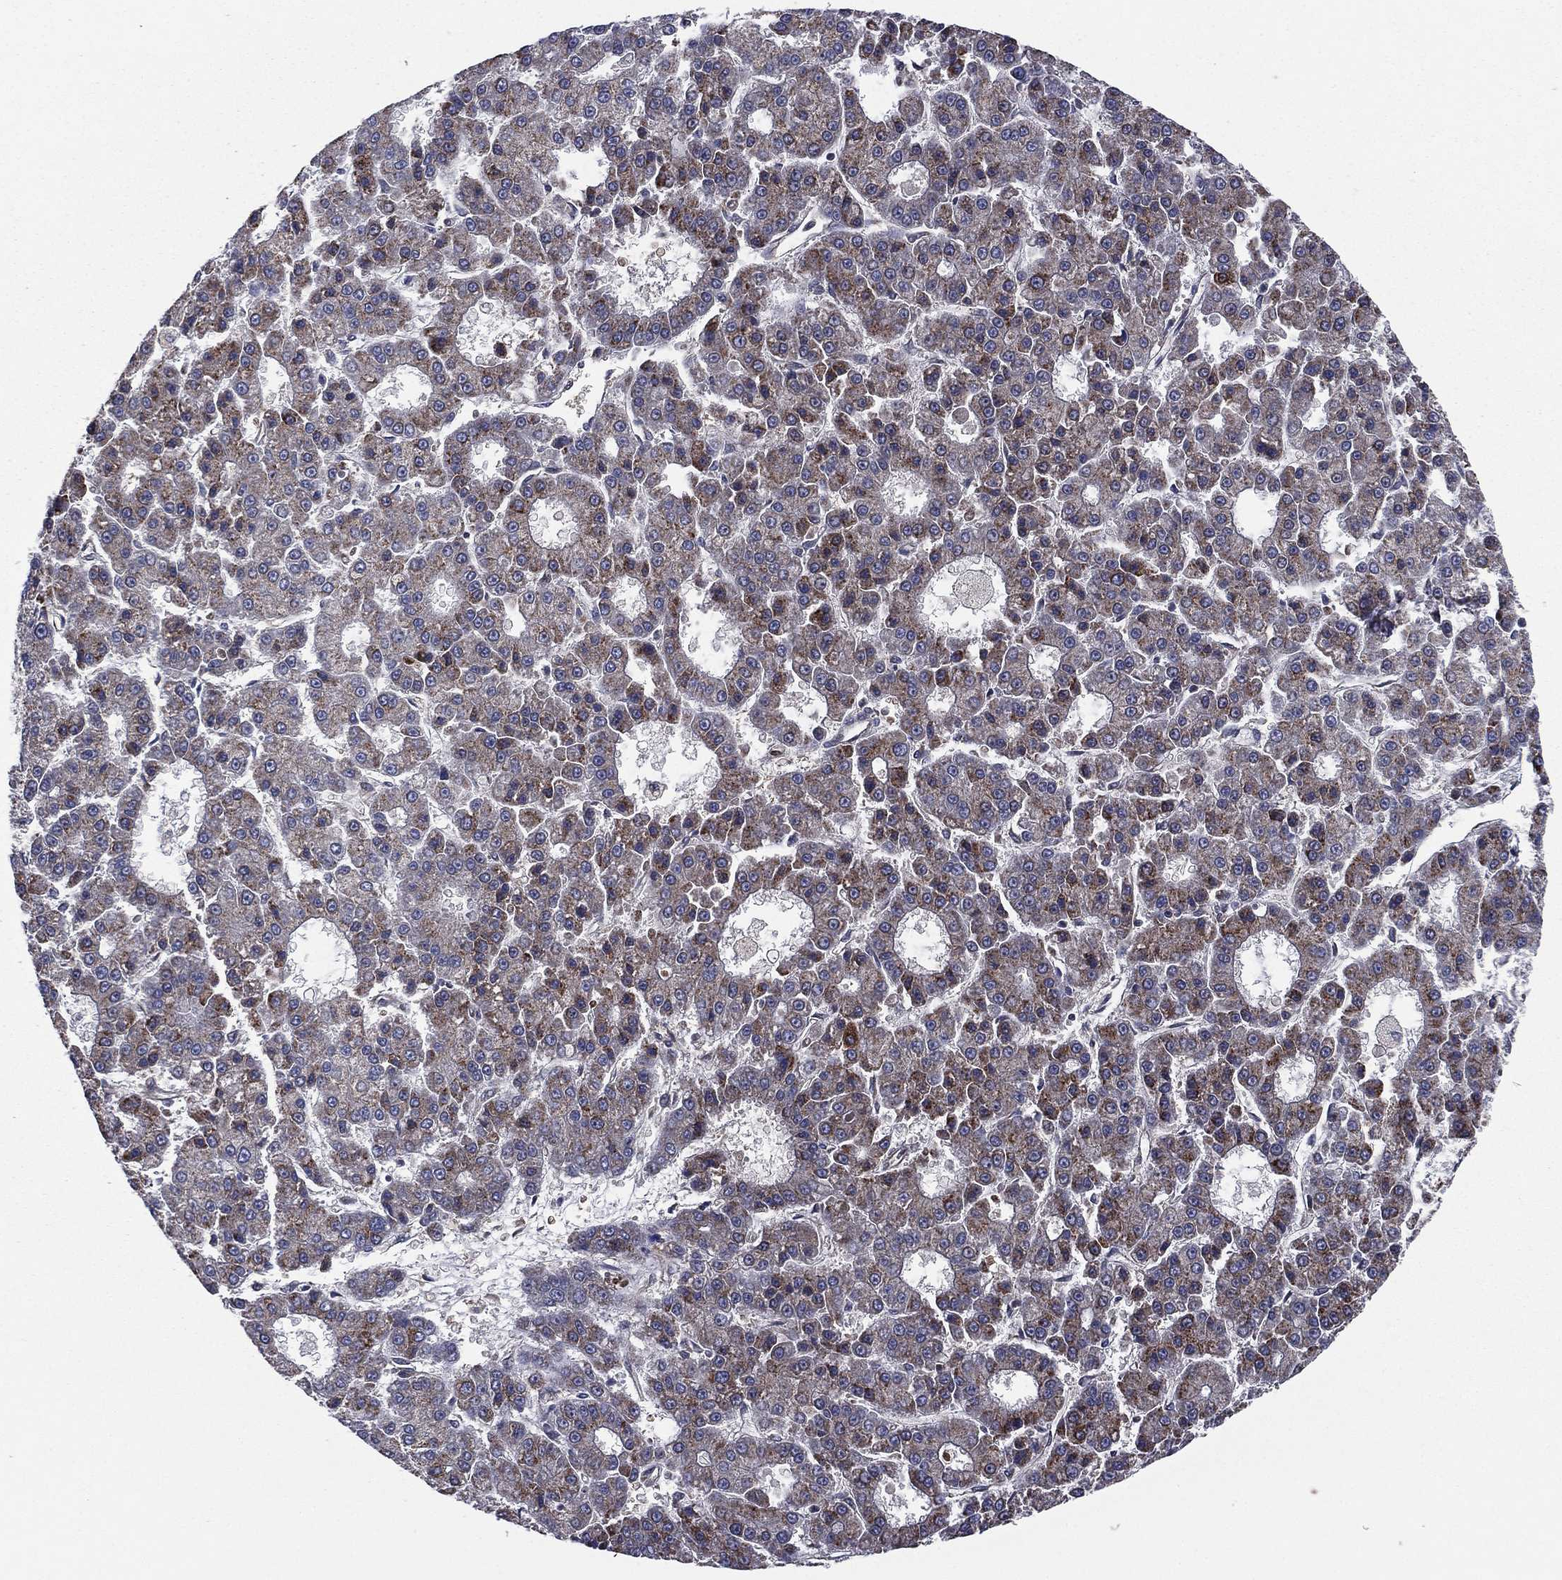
{"staining": {"intensity": "weak", "quantity": "<25%", "location": "cytoplasmic/membranous"}, "tissue": "liver cancer", "cell_type": "Tumor cells", "image_type": "cancer", "snomed": [{"axis": "morphology", "description": "Carcinoma, Hepatocellular, NOS"}, {"axis": "topography", "description": "Liver"}], "caption": "The image displays no significant positivity in tumor cells of hepatocellular carcinoma (liver).", "gene": "C2orf76", "patient": {"sex": "male", "age": 70}}